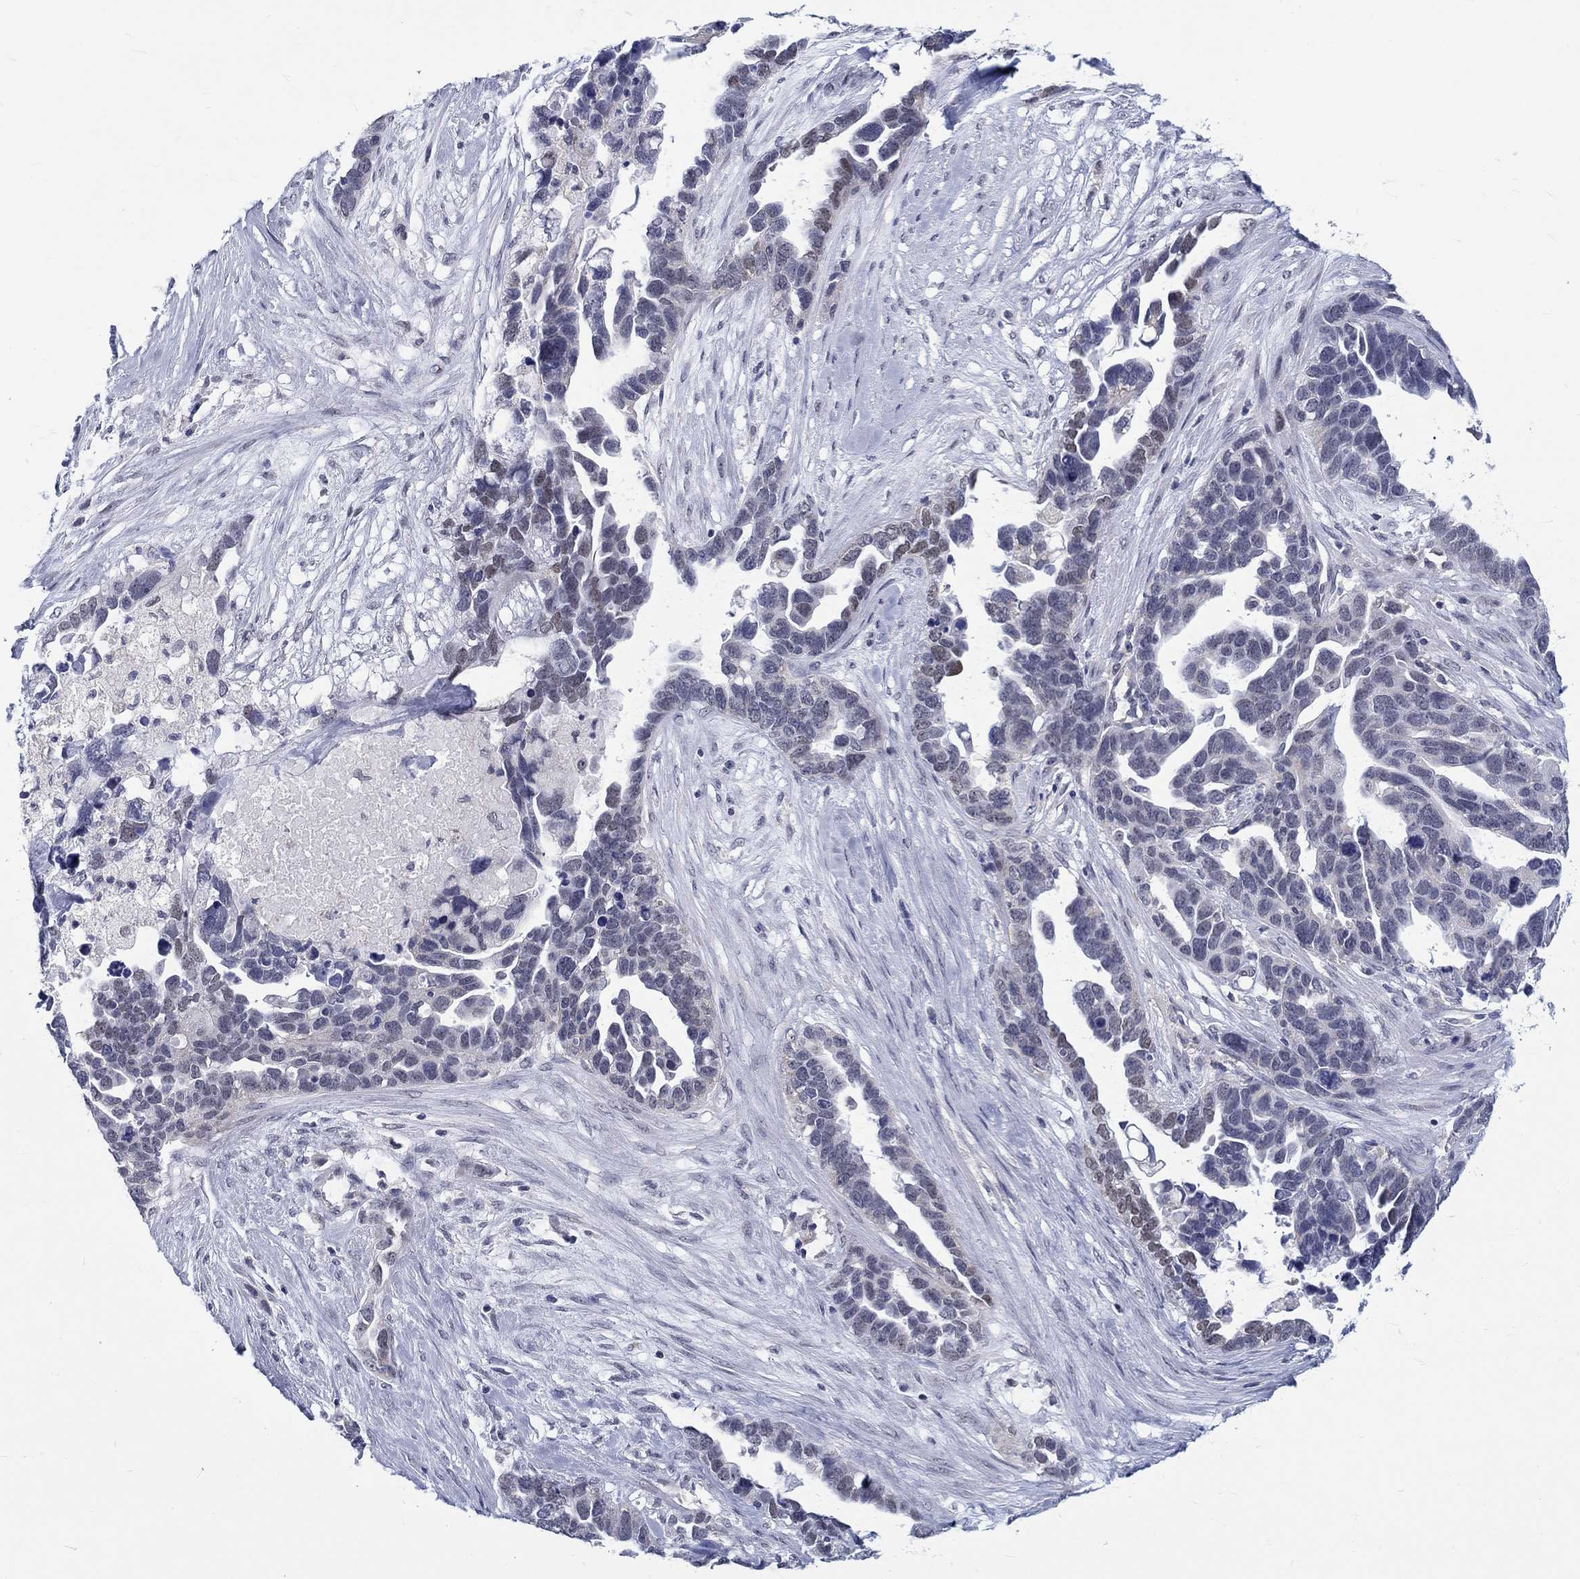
{"staining": {"intensity": "moderate", "quantity": "<25%", "location": "cytoplasmic/membranous"}, "tissue": "ovarian cancer", "cell_type": "Tumor cells", "image_type": "cancer", "snomed": [{"axis": "morphology", "description": "Cystadenocarcinoma, serous, NOS"}, {"axis": "topography", "description": "Ovary"}], "caption": "Protein staining of ovarian serous cystadenocarcinoma tissue demonstrates moderate cytoplasmic/membranous expression in approximately <25% of tumor cells. The protein of interest is stained brown, and the nuclei are stained in blue (DAB IHC with brightfield microscopy, high magnification).", "gene": "ST6GALNAC1", "patient": {"sex": "female", "age": 54}}